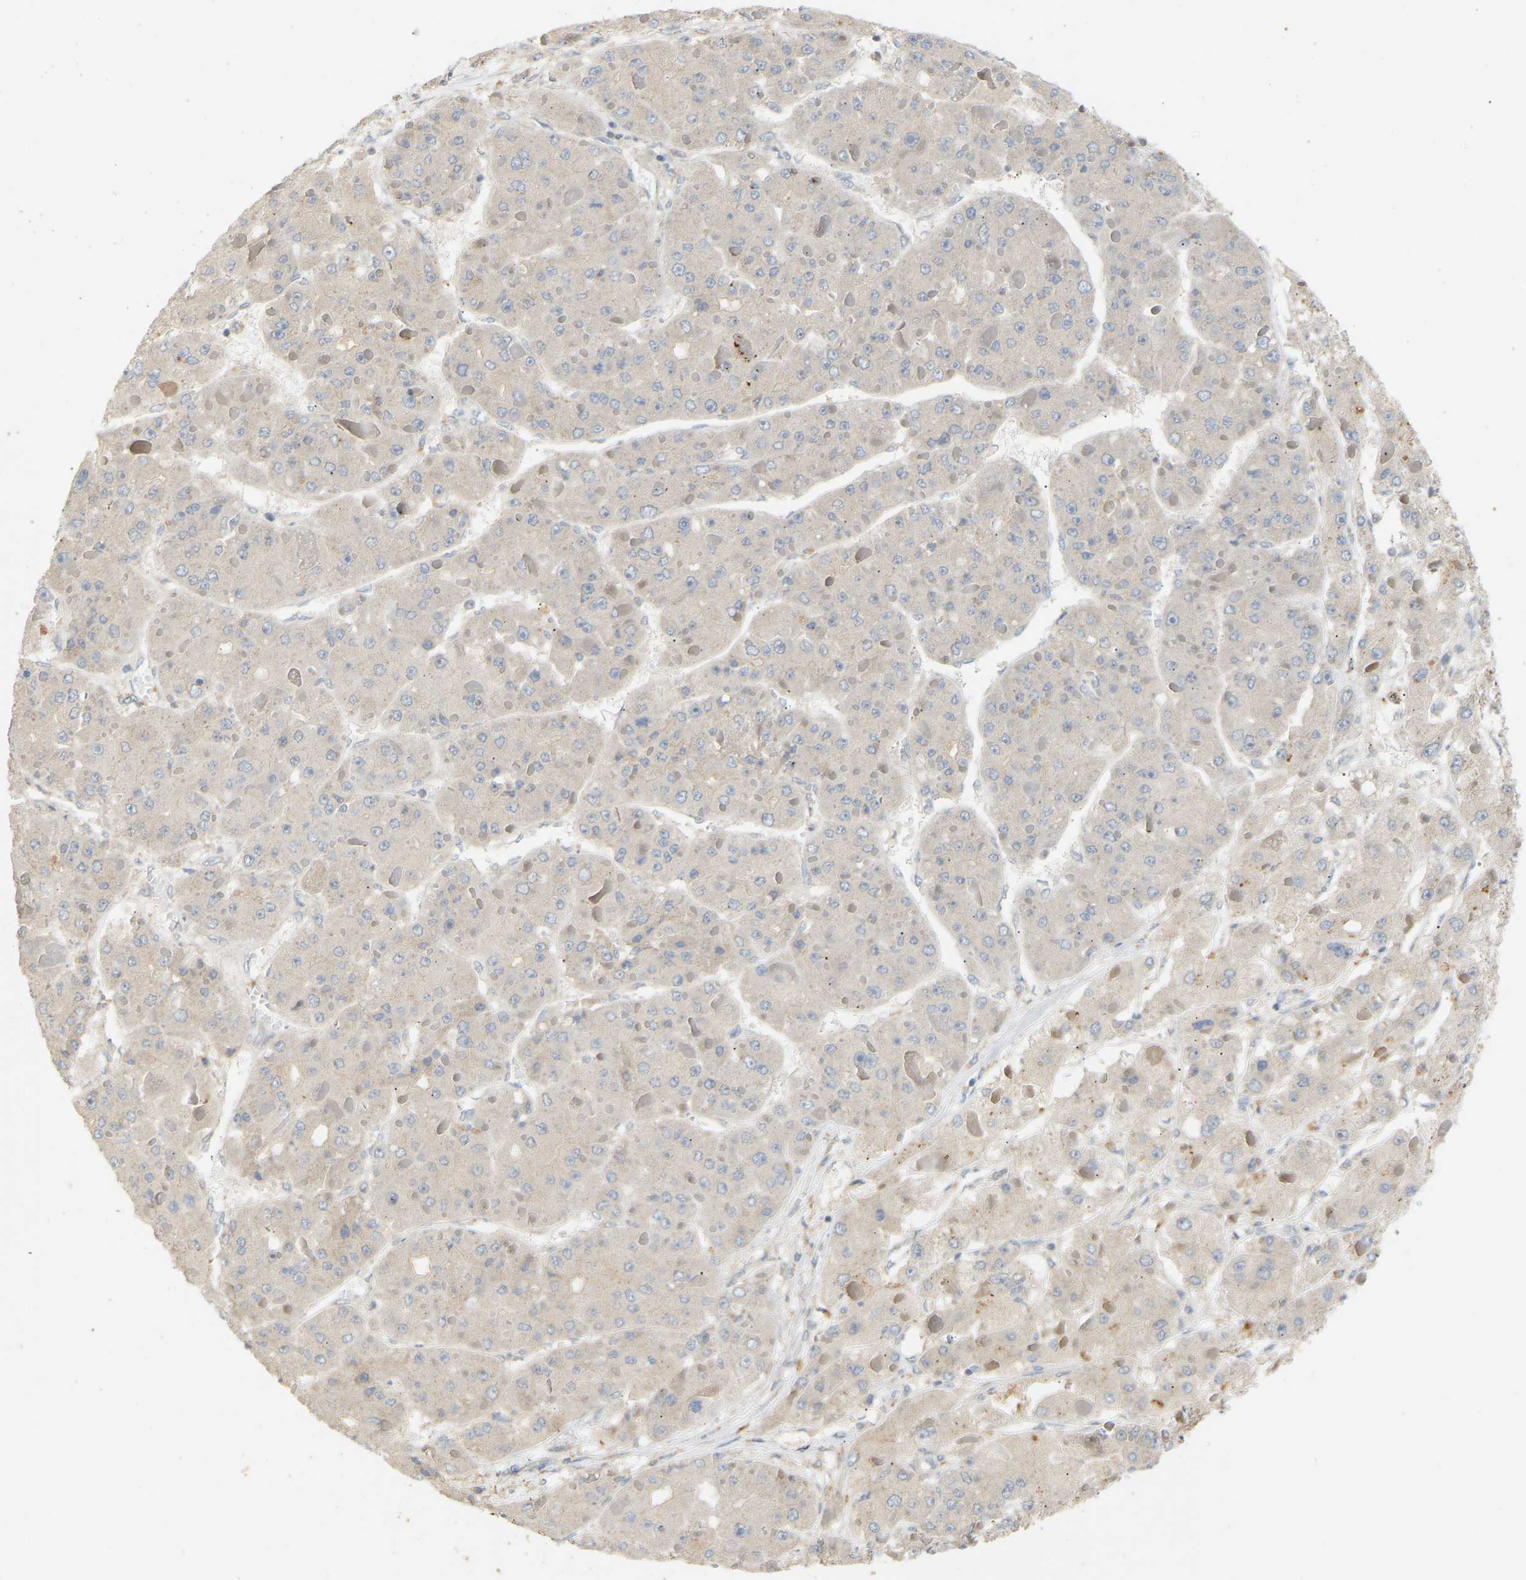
{"staining": {"intensity": "negative", "quantity": "none", "location": "none"}, "tissue": "liver cancer", "cell_type": "Tumor cells", "image_type": "cancer", "snomed": [{"axis": "morphology", "description": "Carcinoma, Hepatocellular, NOS"}, {"axis": "topography", "description": "Liver"}], "caption": "Immunohistochemistry (IHC) of liver cancer (hepatocellular carcinoma) demonstrates no positivity in tumor cells.", "gene": "PTPN4", "patient": {"sex": "female", "age": 73}}